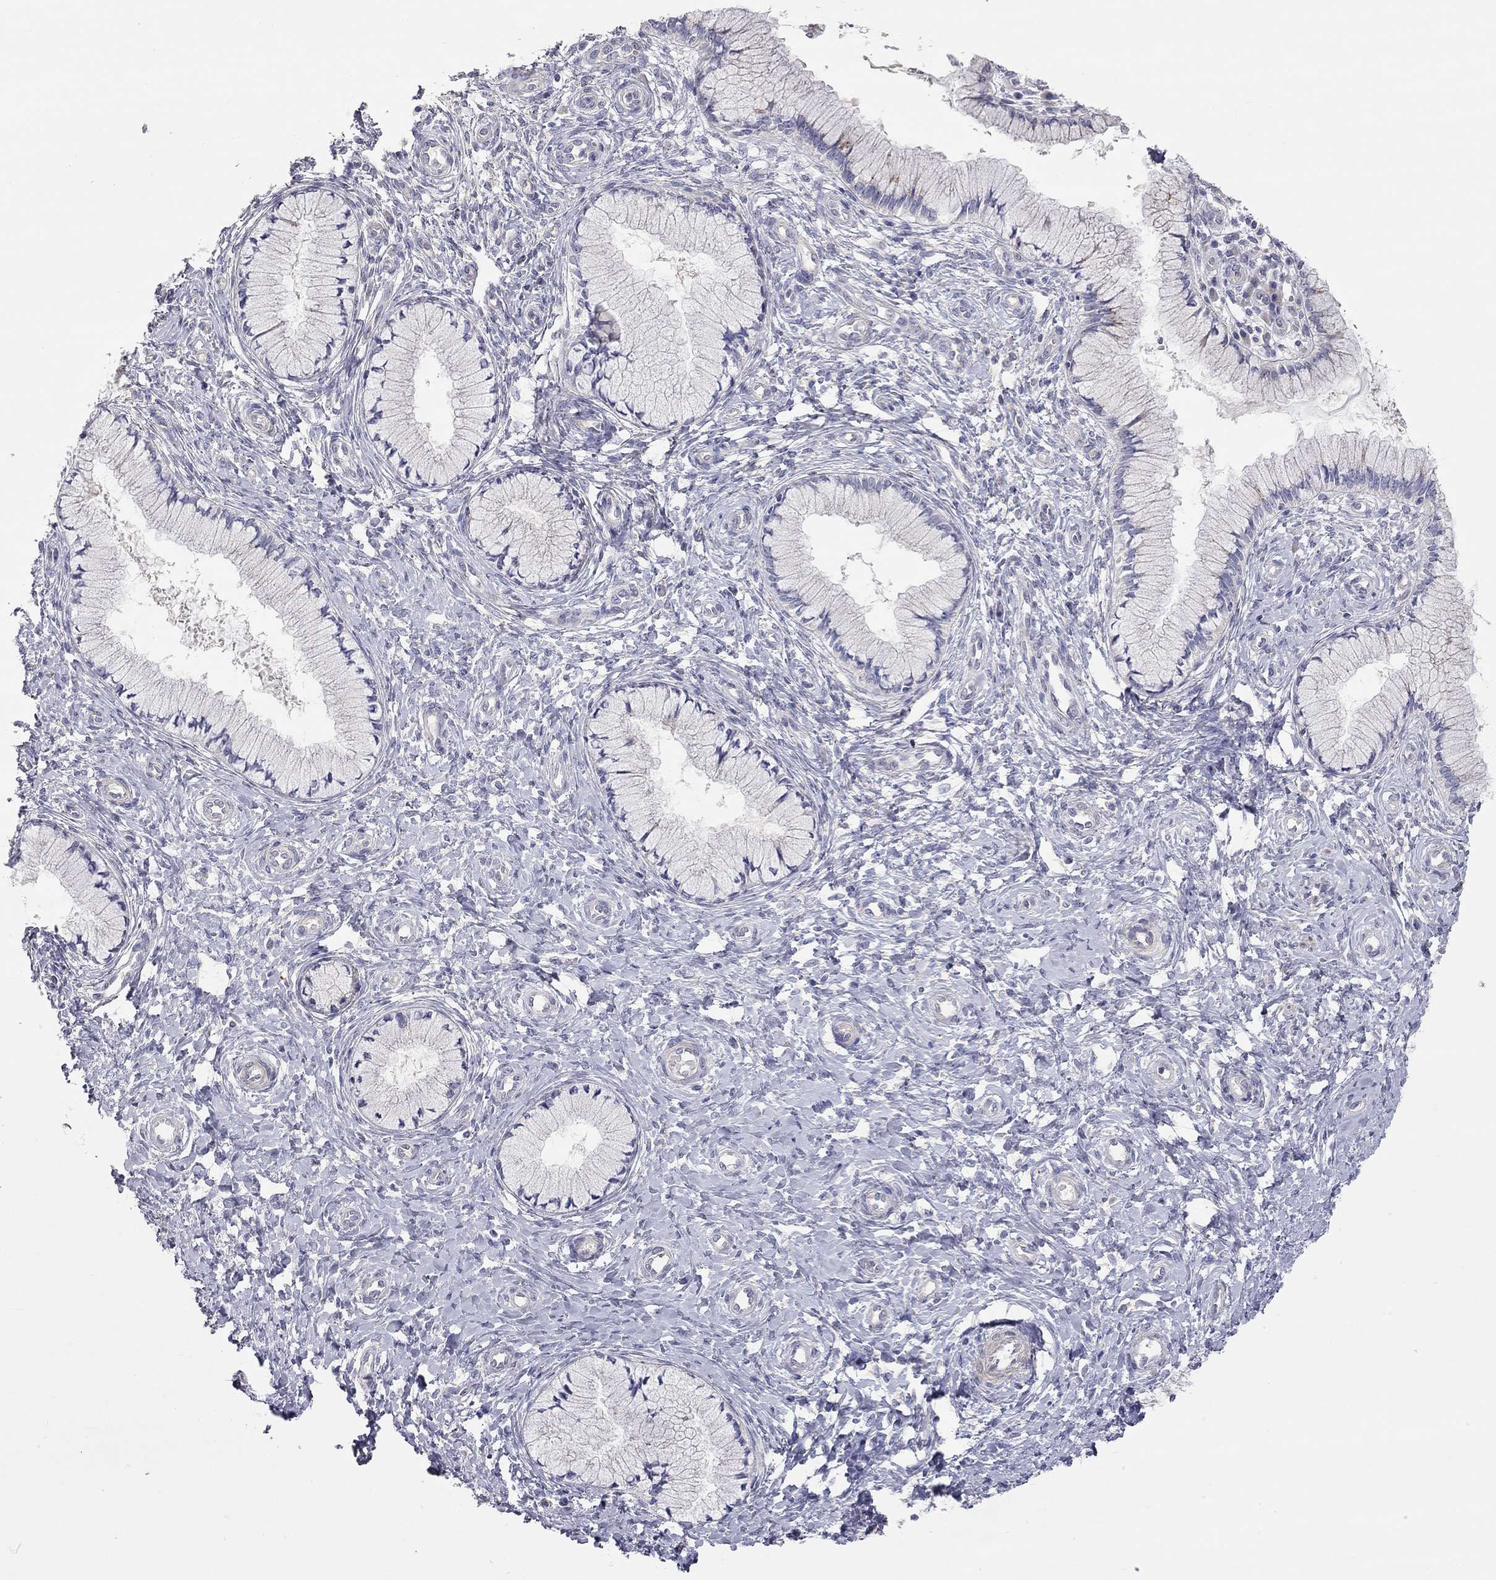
{"staining": {"intensity": "negative", "quantity": "none", "location": "none"}, "tissue": "cervix", "cell_type": "Glandular cells", "image_type": "normal", "snomed": [{"axis": "morphology", "description": "Normal tissue, NOS"}, {"axis": "topography", "description": "Cervix"}], "caption": "Immunohistochemistry micrograph of normal cervix: cervix stained with DAB (3,3'-diaminobenzidine) displays no significant protein expression in glandular cells.", "gene": "PAPSS2", "patient": {"sex": "female", "age": 37}}